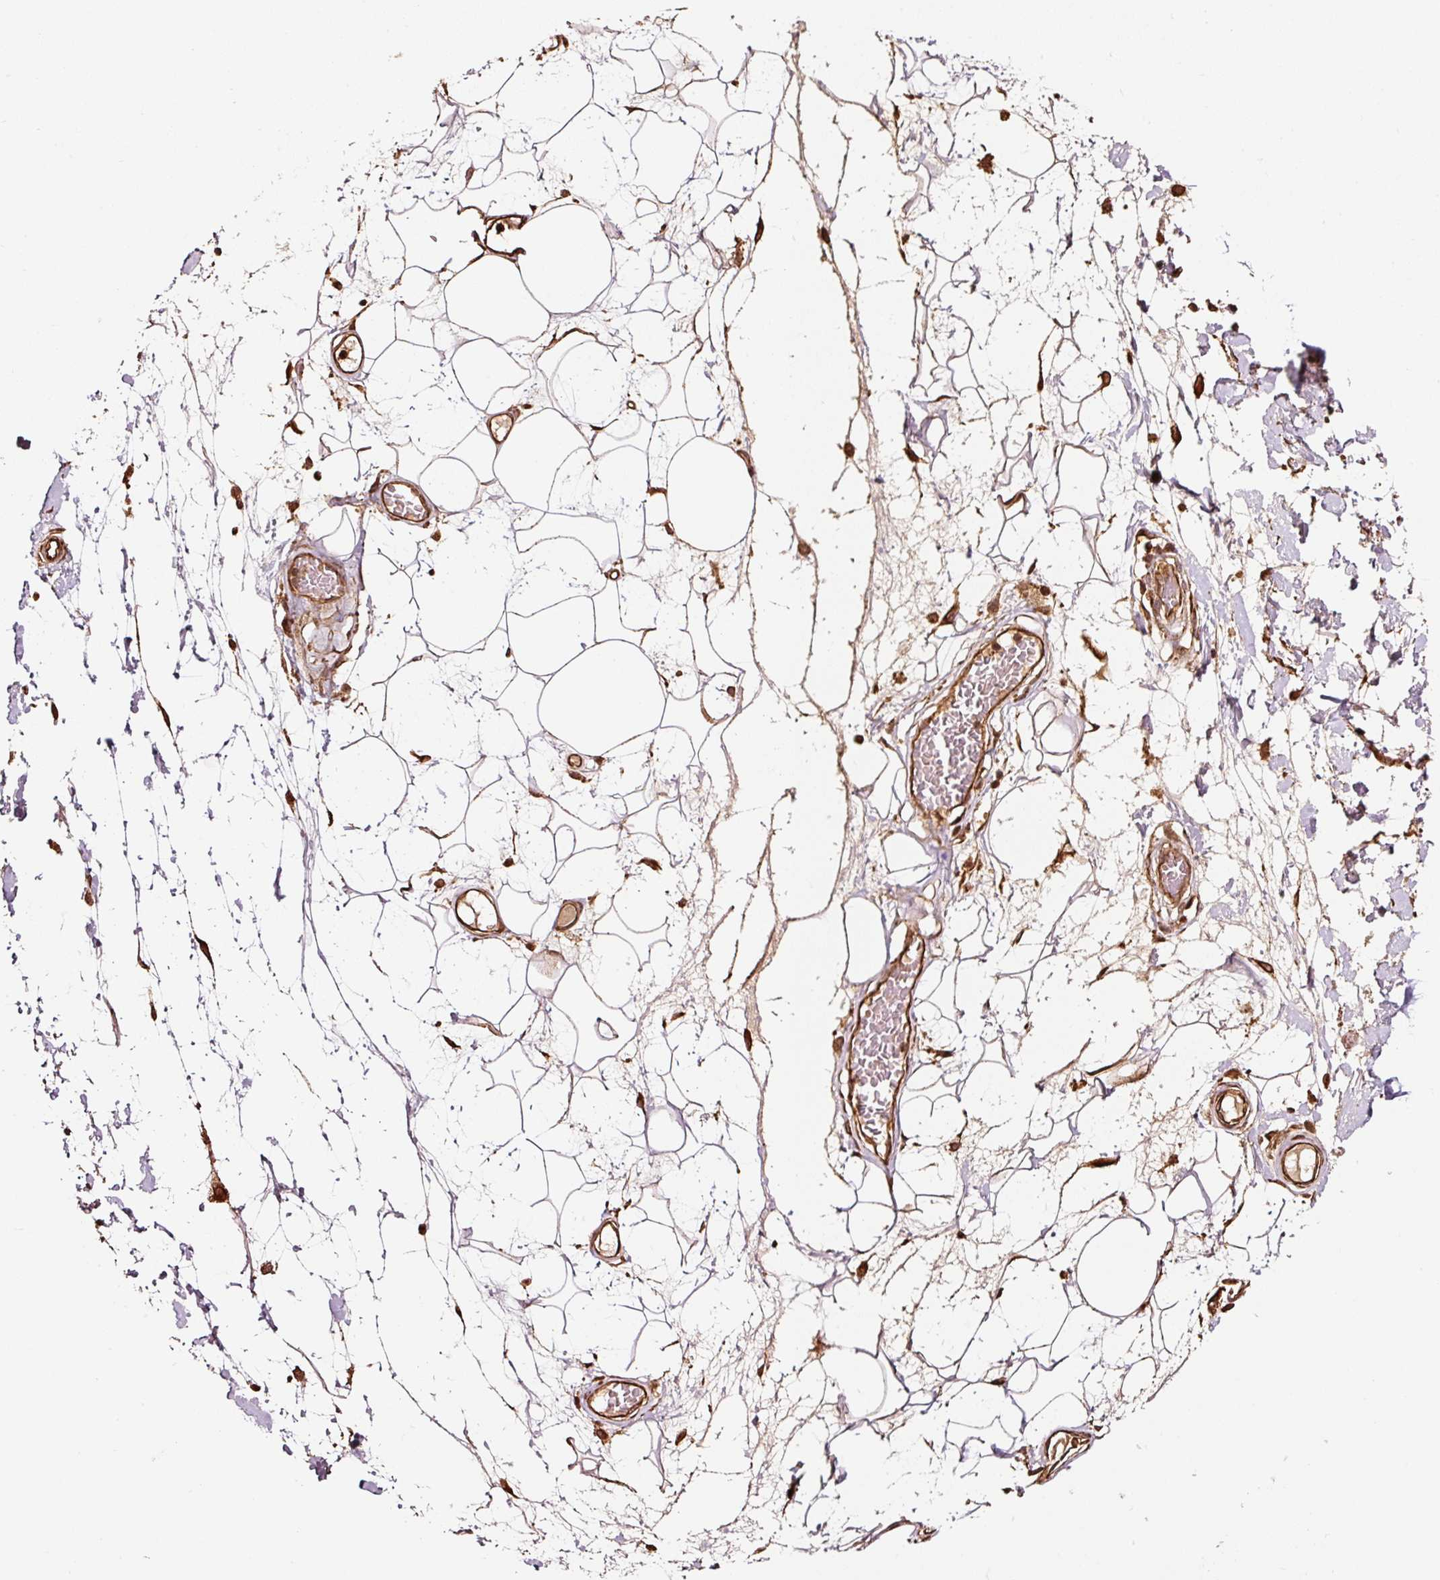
{"staining": {"intensity": "negative", "quantity": "none", "location": "none"}, "tissue": "adipose tissue", "cell_type": "Adipocytes", "image_type": "normal", "snomed": [{"axis": "morphology", "description": "Normal tissue, NOS"}, {"axis": "topography", "description": "Vulva"}, {"axis": "topography", "description": "Peripheral nerve tissue"}], "caption": "IHC of normal adipose tissue demonstrates no staining in adipocytes.", "gene": "ETF1", "patient": {"sex": "female", "age": 68}}